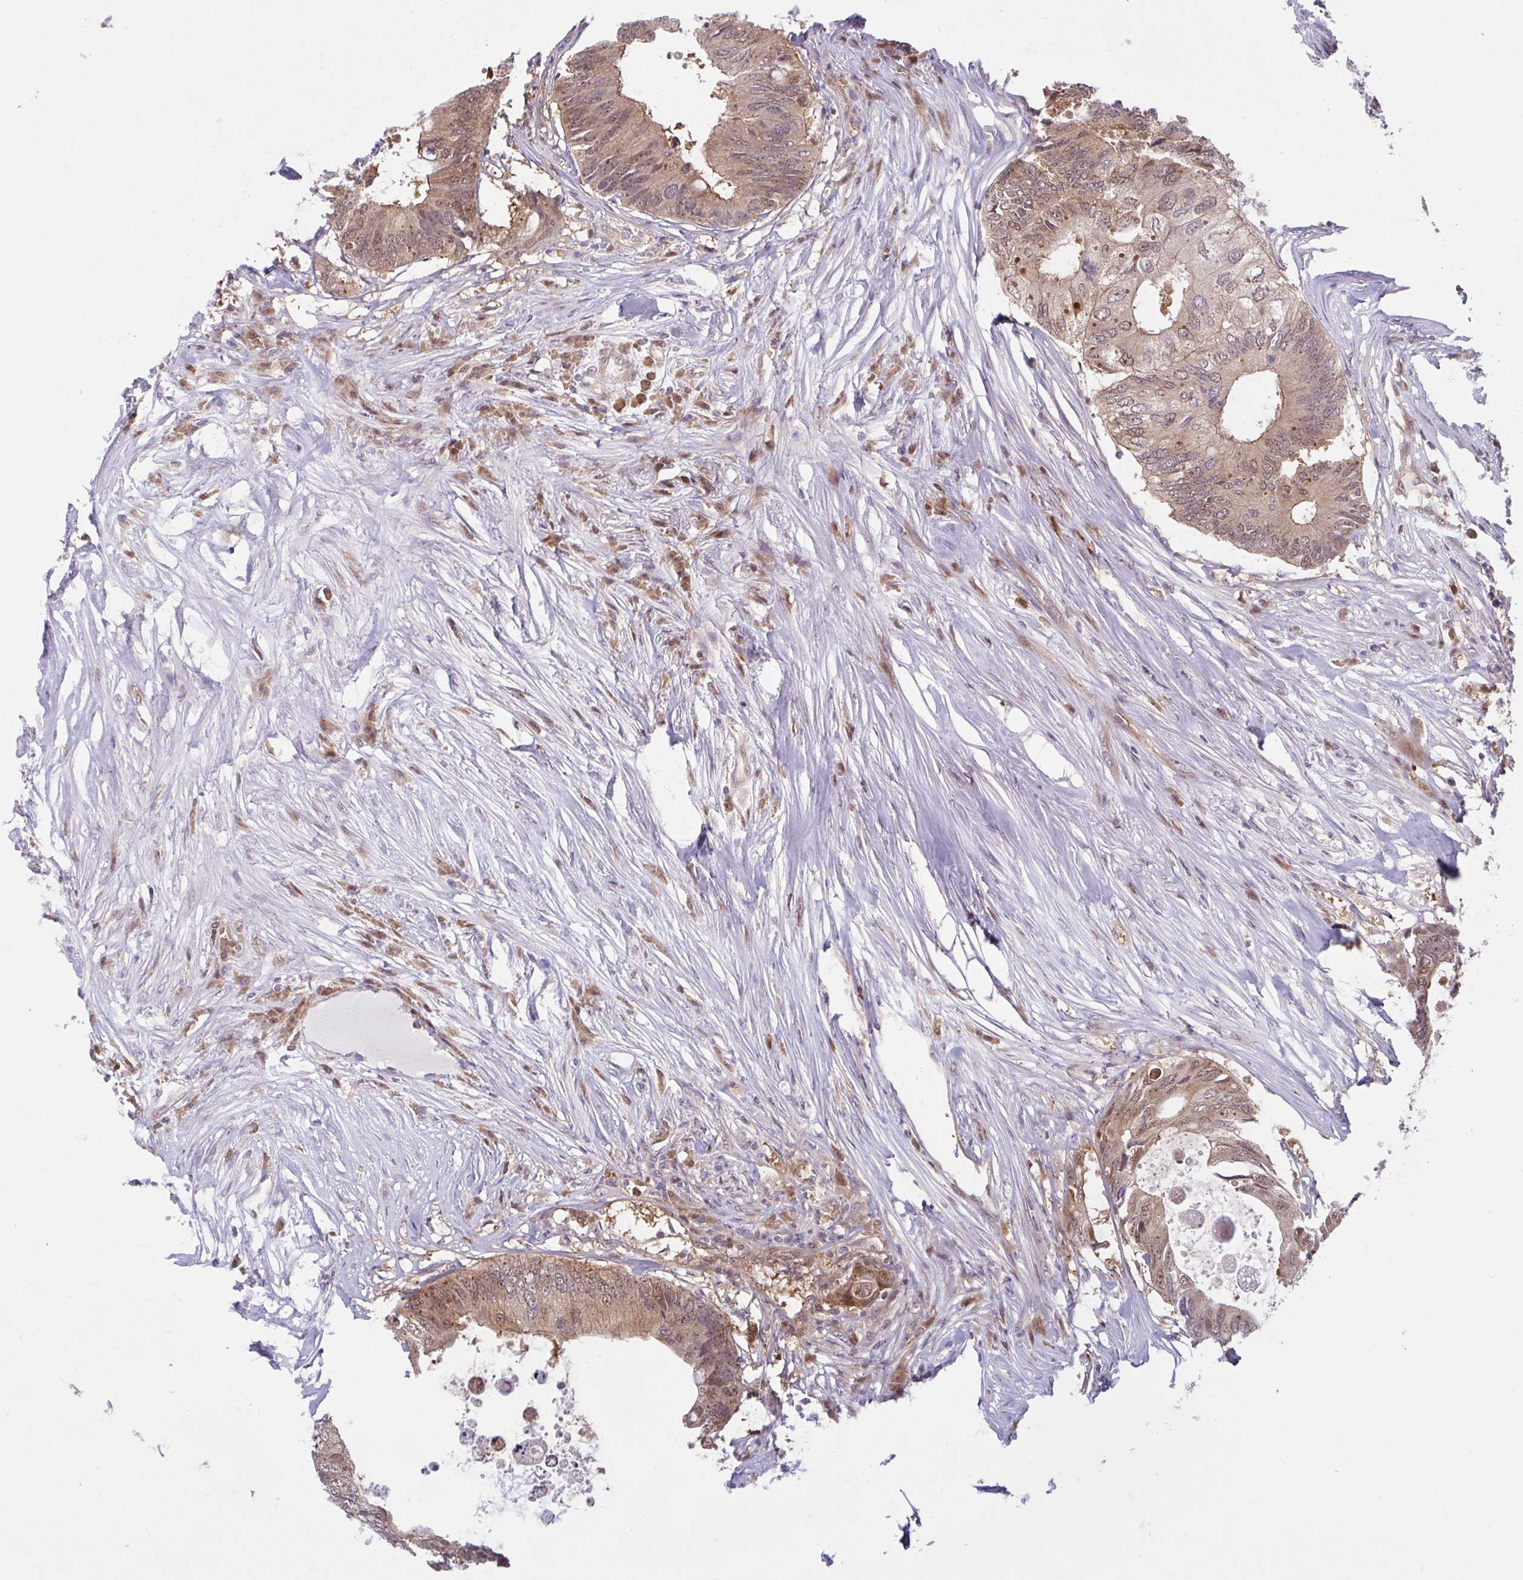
{"staining": {"intensity": "moderate", "quantity": ">75%", "location": "cytoplasmic/membranous,nuclear"}, "tissue": "colorectal cancer", "cell_type": "Tumor cells", "image_type": "cancer", "snomed": [{"axis": "morphology", "description": "Adenocarcinoma, NOS"}, {"axis": "topography", "description": "Colon"}], "caption": "Human colorectal adenocarcinoma stained with a brown dye shows moderate cytoplasmic/membranous and nuclear positive positivity in approximately >75% of tumor cells.", "gene": "HMBS", "patient": {"sex": "male", "age": 71}}